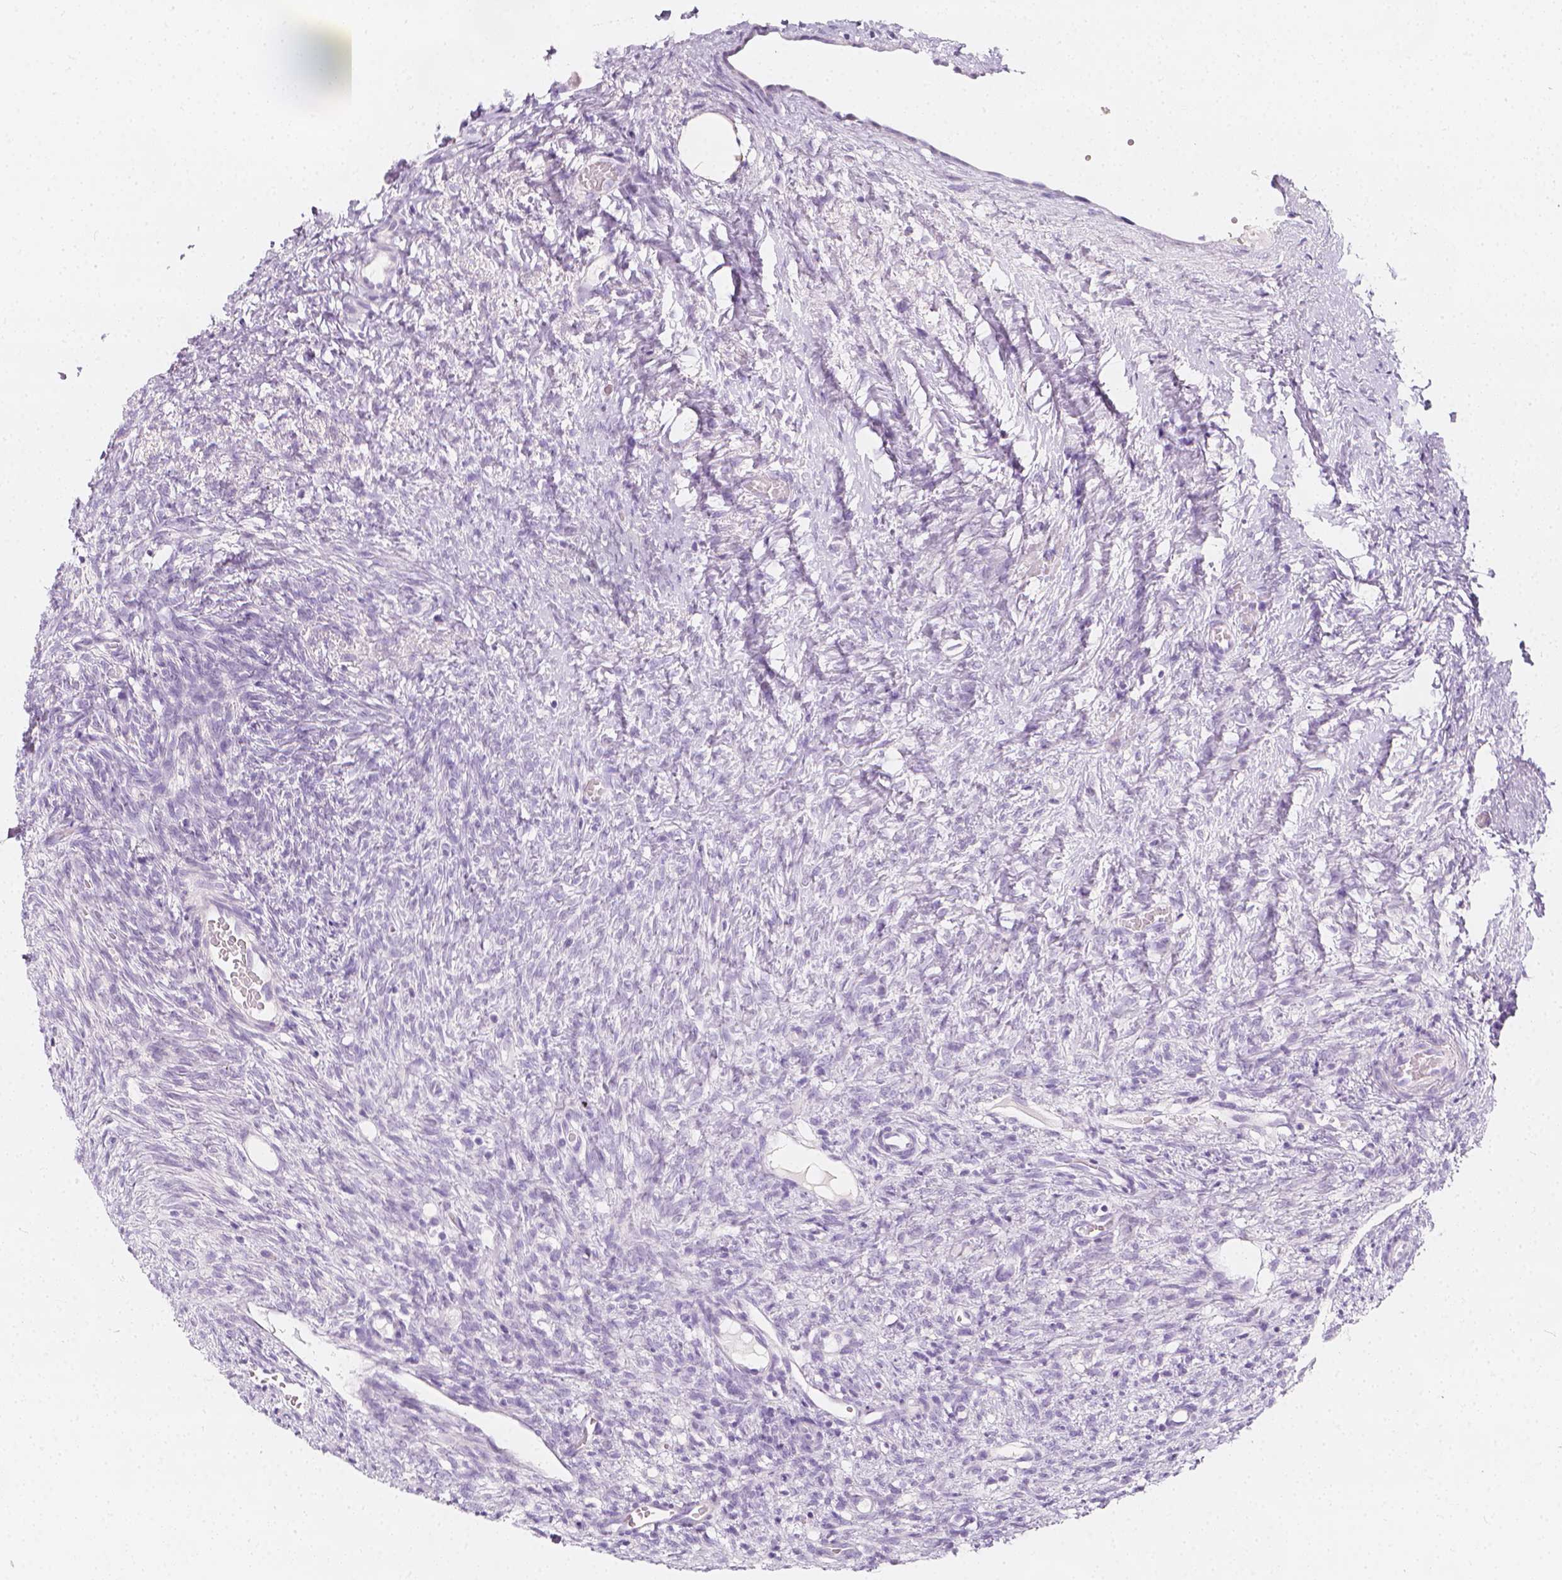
{"staining": {"intensity": "negative", "quantity": "none", "location": "none"}, "tissue": "ovary", "cell_type": "Follicle cells", "image_type": "normal", "snomed": [{"axis": "morphology", "description": "Normal tissue, NOS"}, {"axis": "topography", "description": "Ovary"}], "caption": "Immunohistochemistry of benign human ovary displays no positivity in follicle cells.", "gene": "RBFOX1", "patient": {"sex": "female", "age": 46}}